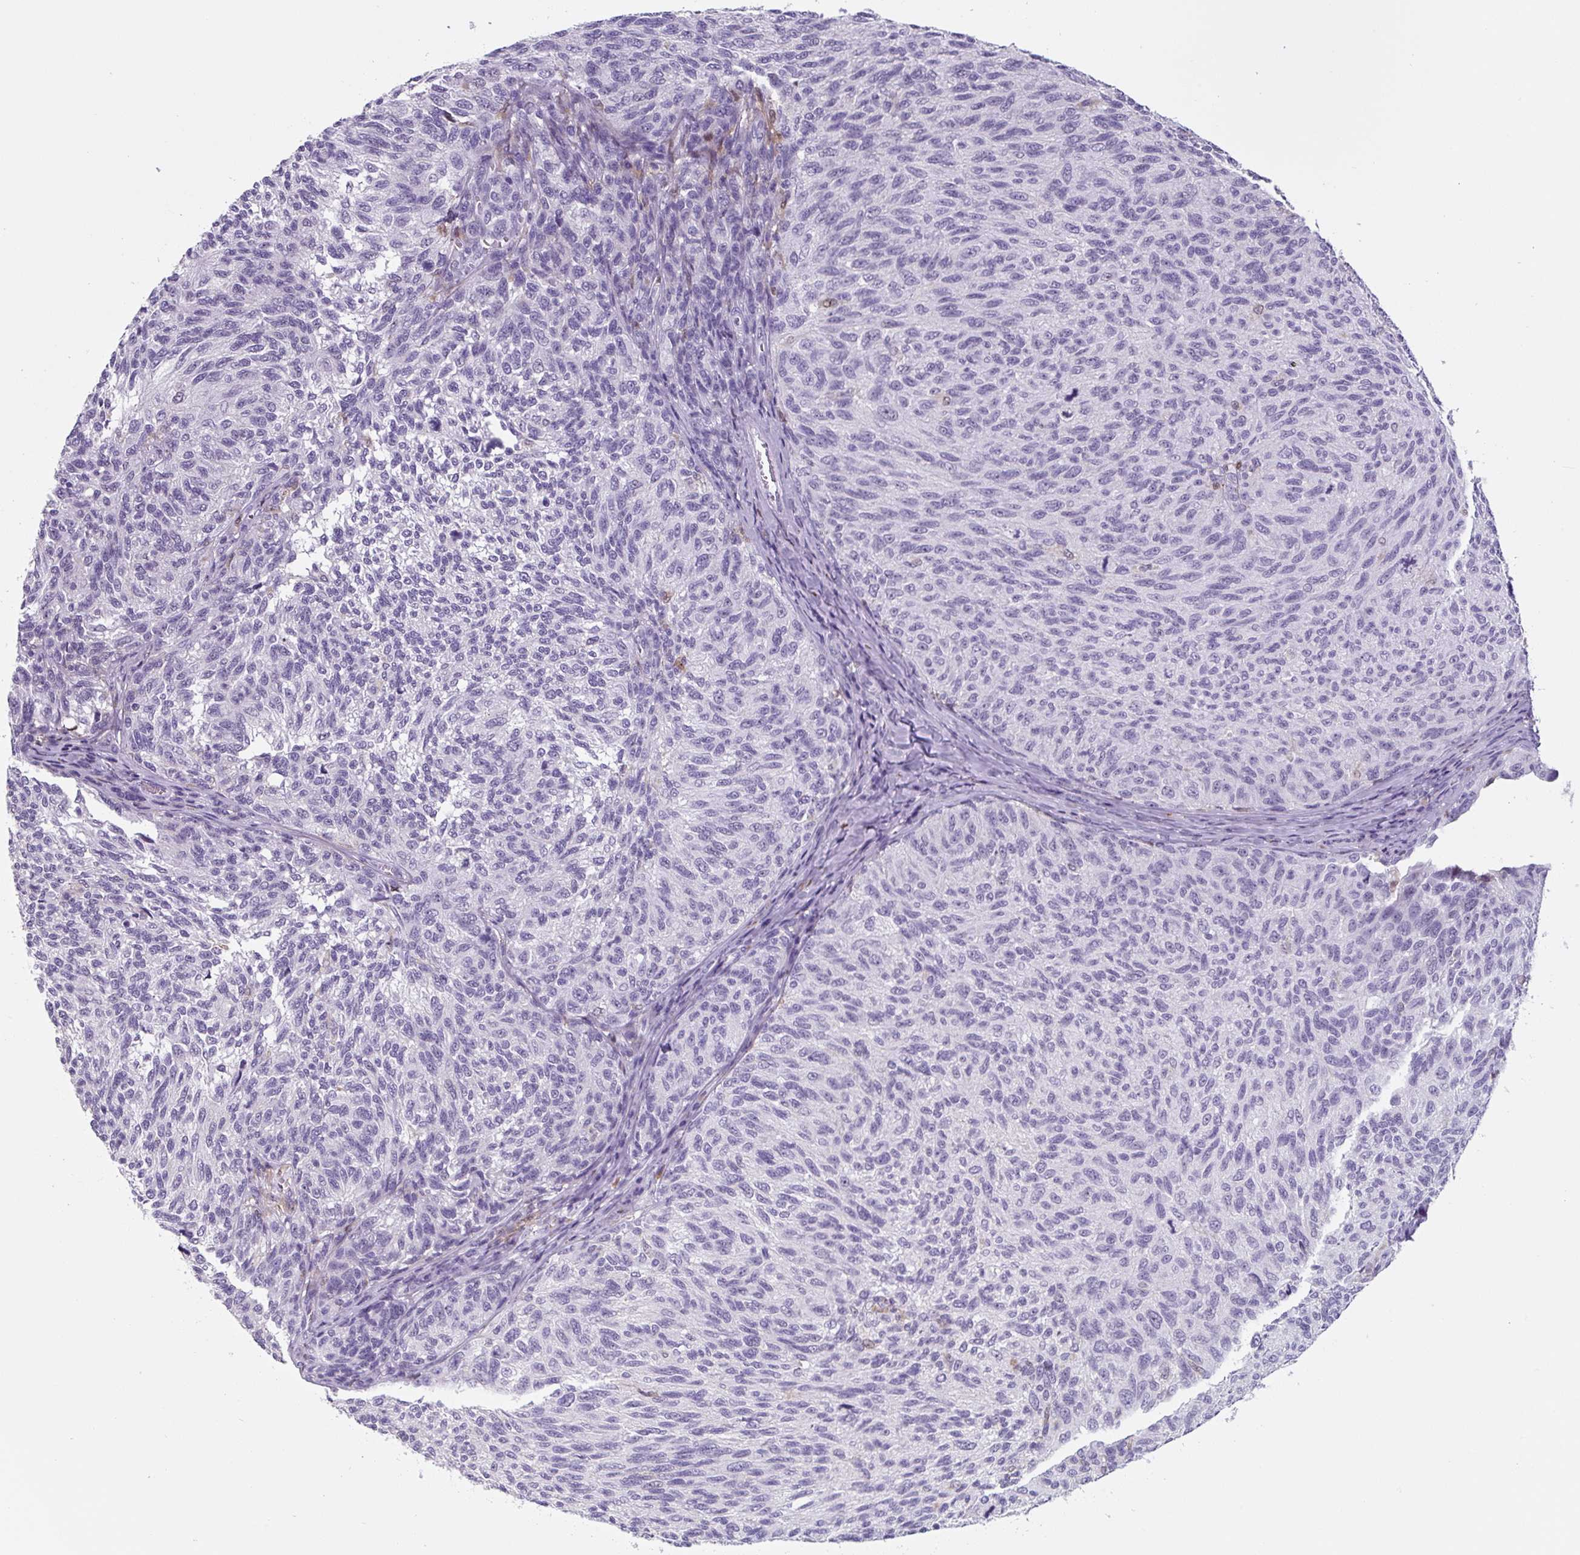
{"staining": {"intensity": "negative", "quantity": "none", "location": "none"}, "tissue": "melanoma", "cell_type": "Tumor cells", "image_type": "cancer", "snomed": [{"axis": "morphology", "description": "Malignant melanoma, NOS"}, {"axis": "topography", "description": "Skin"}], "caption": "Immunohistochemical staining of malignant melanoma demonstrates no significant expression in tumor cells. Brightfield microscopy of immunohistochemistry (IHC) stained with DAB (brown) and hematoxylin (blue), captured at high magnification.", "gene": "TNFRSF8", "patient": {"sex": "female", "age": 73}}